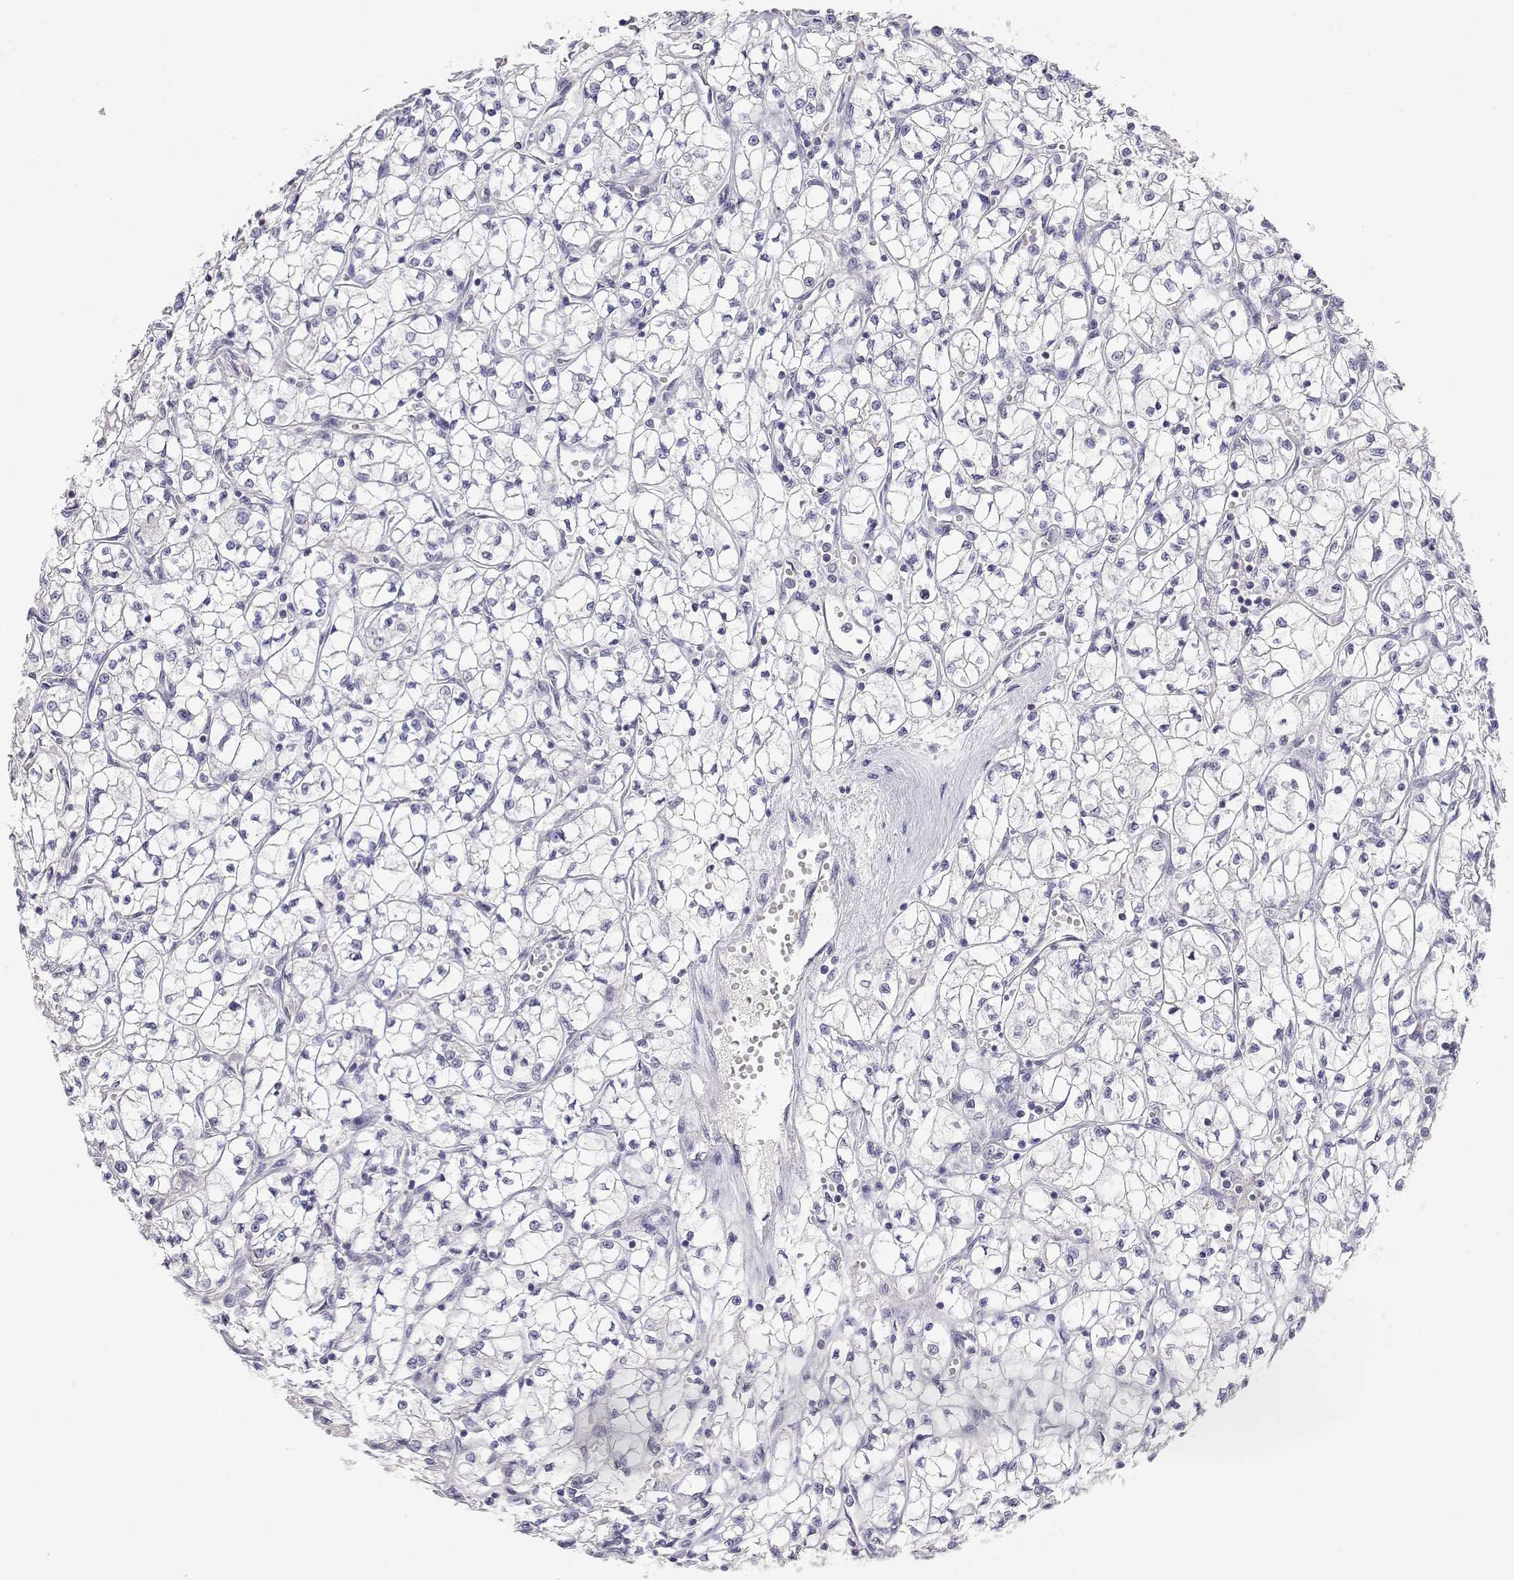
{"staining": {"intensity": "negative", "quantity": "none", "location": "none"}, "tissue": "renal cancer", "cell_type": "Tumor cells", "image_type": "cancer", "snomed": [{"axis": "morphology", "description": "Adenocarcinoma, NOS"}, {"axis": "topography", "description": "Kidney"}], "caption": "Immunohistochemical staining of human renal cancer exhibits no significant expression in tumor cells.", "gene": "ADA", "patient": {"sex": "female", "age": 64}}